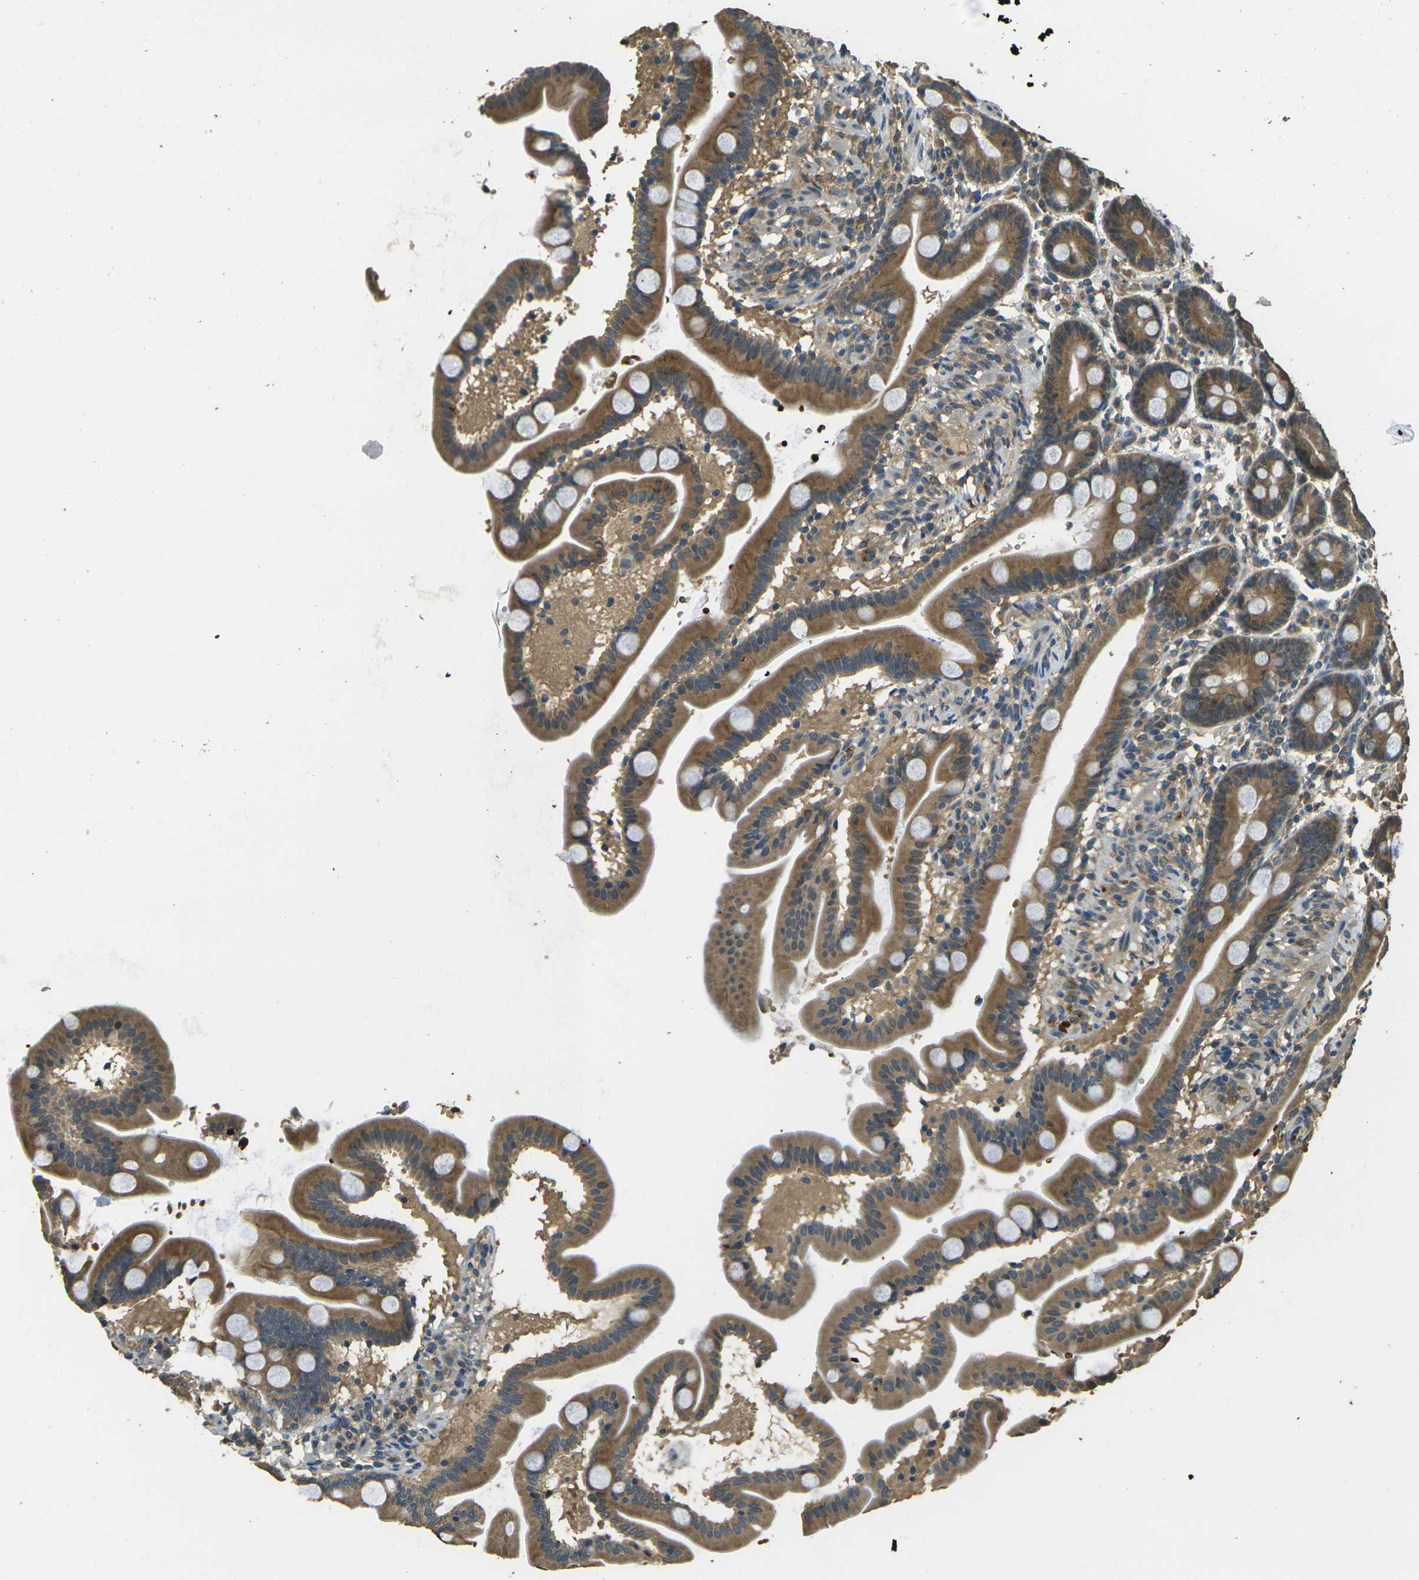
{"staining": {"intensity": "moderate", "quantity": ">75%", "location": "cytoplasmic/membranous"}, "tissue": "duodenum", "cell_type": "Glandular cells", "image_type": "normal", "snomed": [{"axis": "morphology", "description": "Normal tissue, NOS"}, {"axis": "topography", "description": "Duodenum"}], "caption": "IHC of normal duodenum displays medium levels of moderate cytoplasmic/membranous positivity in about >75% of glandular cells. Nuclei are stained in blue.", "gene": "TOR1A", "patient": {"sex": "male", "age": 54}}